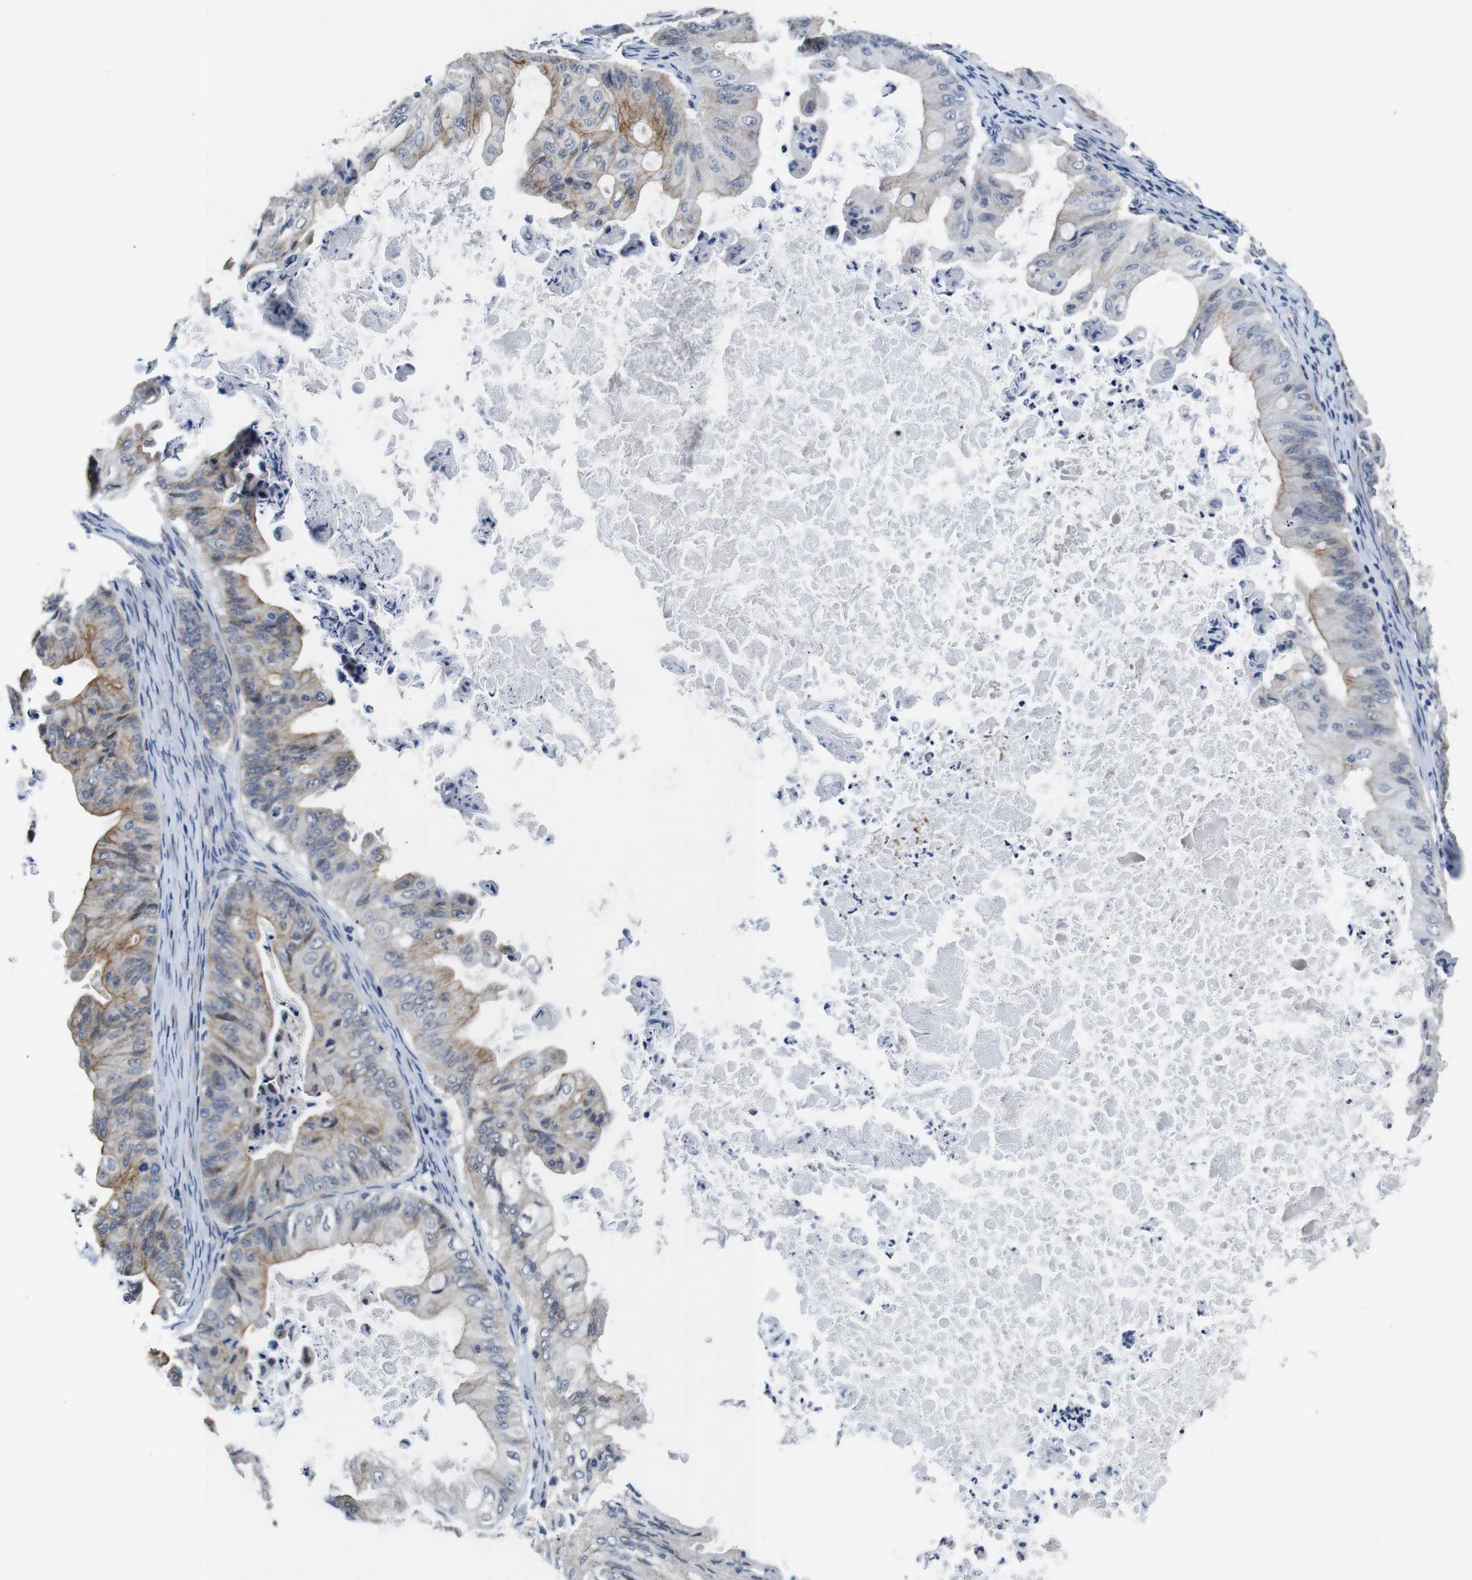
{"staining": {"intensity": "weak", "quantity": "25%-75%", "location": "cytoplasmic/membranous"}, "tissue": "ovarian cancer", "cell_type": "Tumor cells", "image_type": "cancer", "snomed": [{"axis": "morphology", "description": "Cystadenocarcinoma, mucinous, NOS"}, {"axis": "topography", "description": "Ovary"}], "caption": "The photomicrograph shows staining of ovarian cancer (mucinous cystadenocarcinoma), revealing weak cytoplasmic/membranous protein positivity (brown color) within tumor cells.", "gene": "SOCS3", "patient": {"sex": "female", "age": 37}}